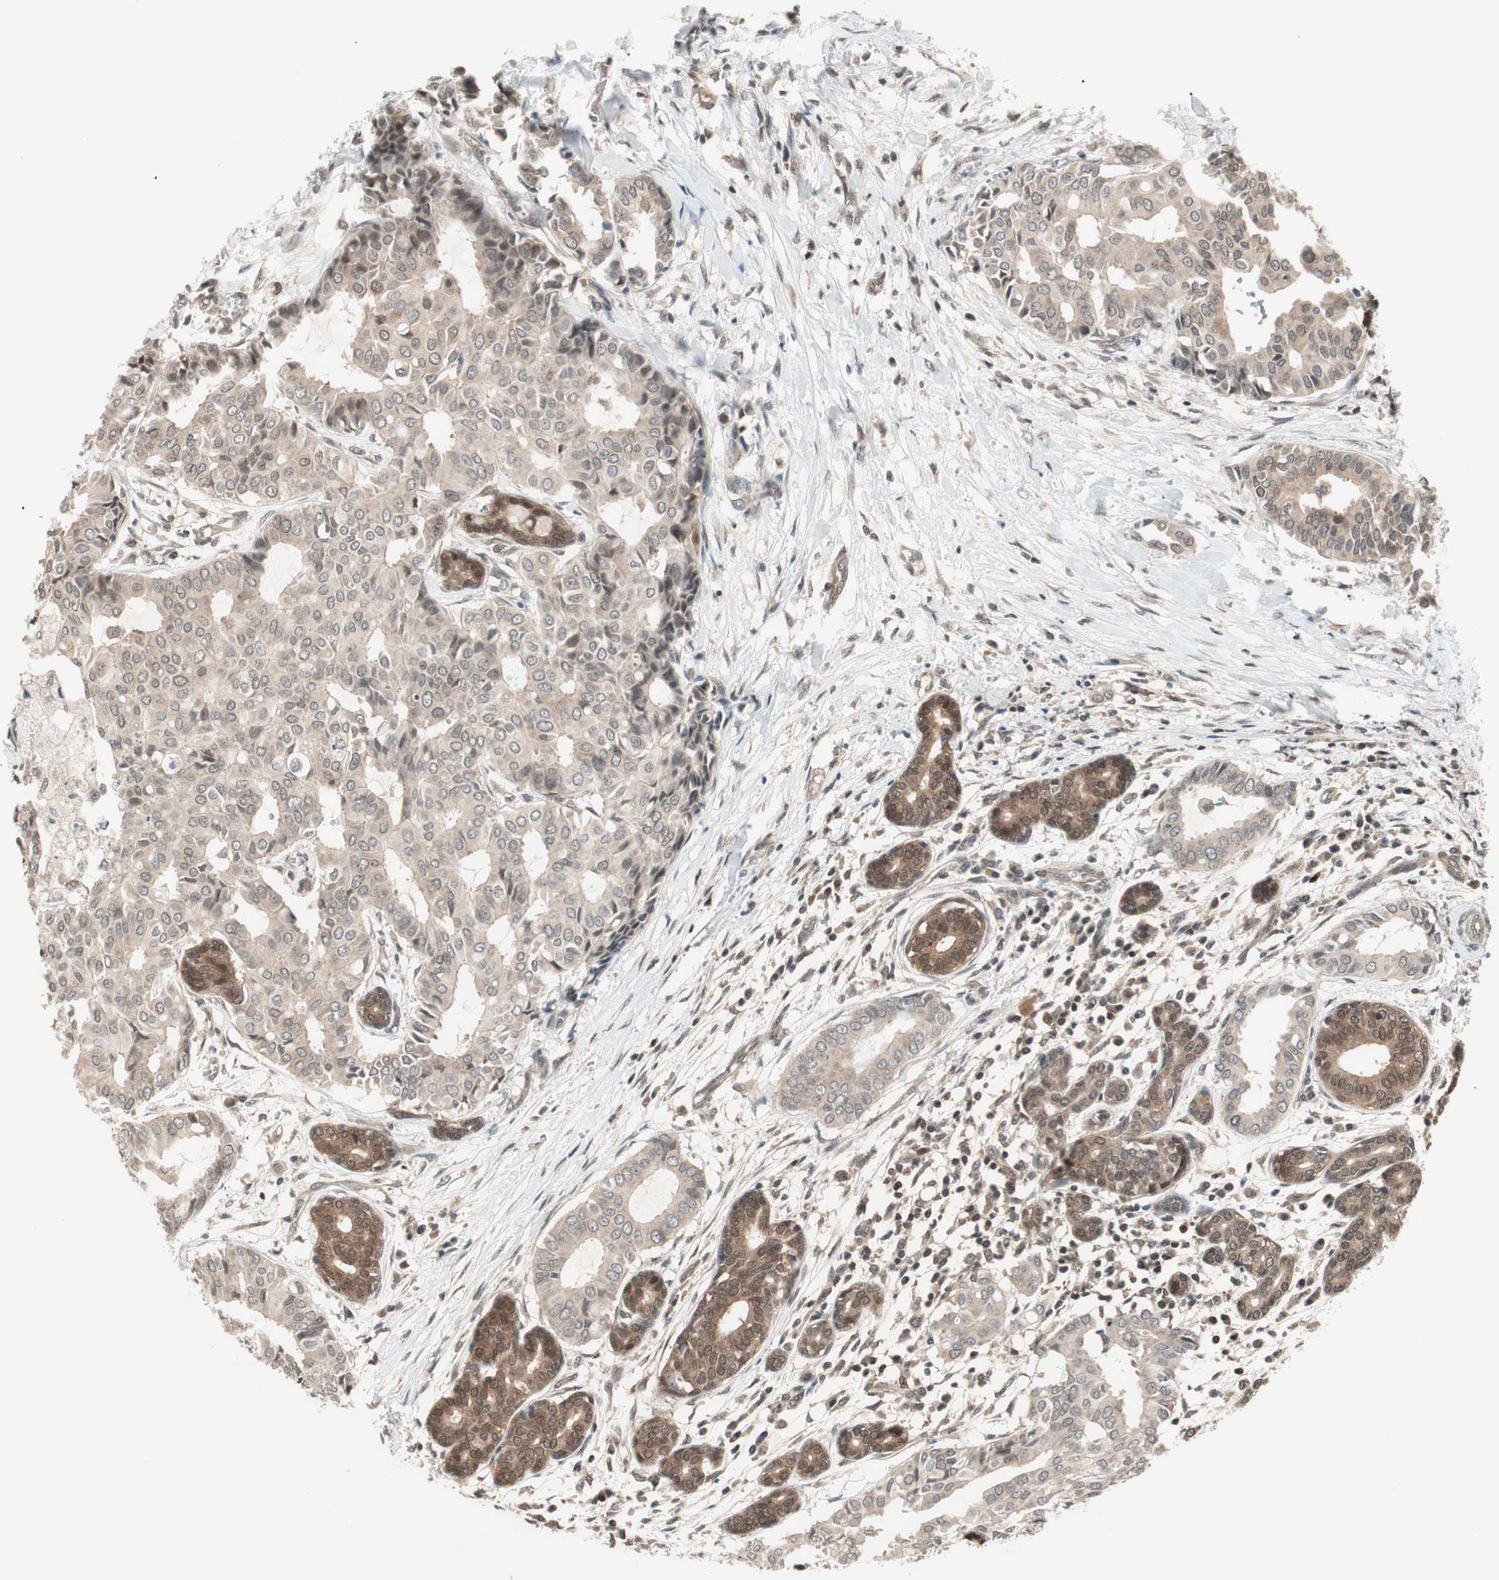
{"staining": {"intensity": "moderate", "quantity": ">75%", "location": "cytoplasmic/membranous"}, "tissue": "head and neck cancer", "cell_type": "Tumor cells", "image_type": "cancer", "snomed": [{"axis": "morphology", "description": "Adenocarcinoma, NOS"}, {"axis": "topography", "description": "Salivary gland"}, {"axis": "topography", "description": "Head-Neck"}], "caption": "Moderate cytoplasmic/membranous protein positivity is appreciated in about >75% of tumor cells in head and neck adenocarcinoma. (brown staining indicates protein expression, while blue staining denotes nuclei).", "gene": "UBE2I", "patient": {"sex": "female", "age": 59}}